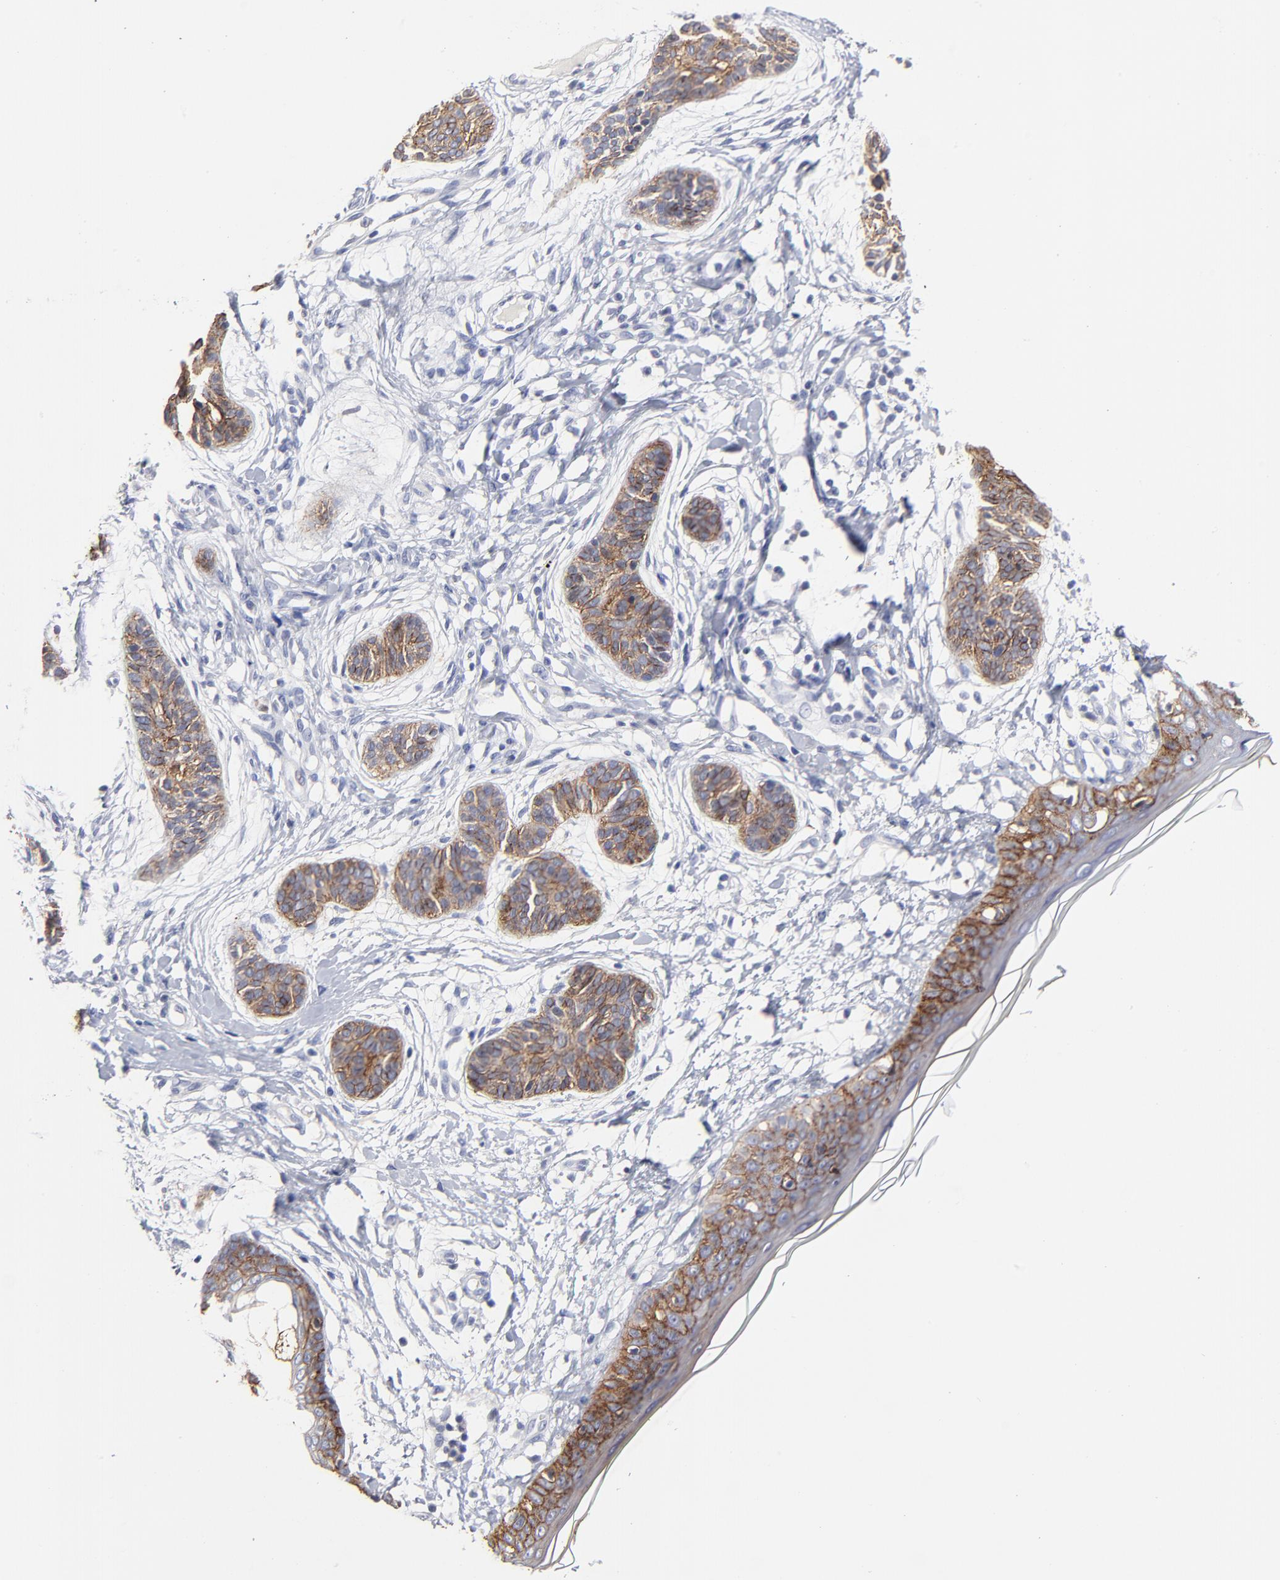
{"staining": {"intensity": "weak", "quantity": ">75%", "location": "cytoplasmic/membranous"}, "tissue": "skin cancer", "cell_type": "Tumor cells", "image_type": "cancer", "snomed": [{"axis": "morphology", "description": "Normal tissue, NOS"}, {"axis": "morphology", "description": "Basal cell carcinoma"}, {"axis": "topography", "description": "Skin"}], "caption": "Human skin basal cell carcinoma stained with a protein marker shows weak staining in tumor cells.", "gene": "CXADR", "patient": {"sex": "male", "age": 63}}